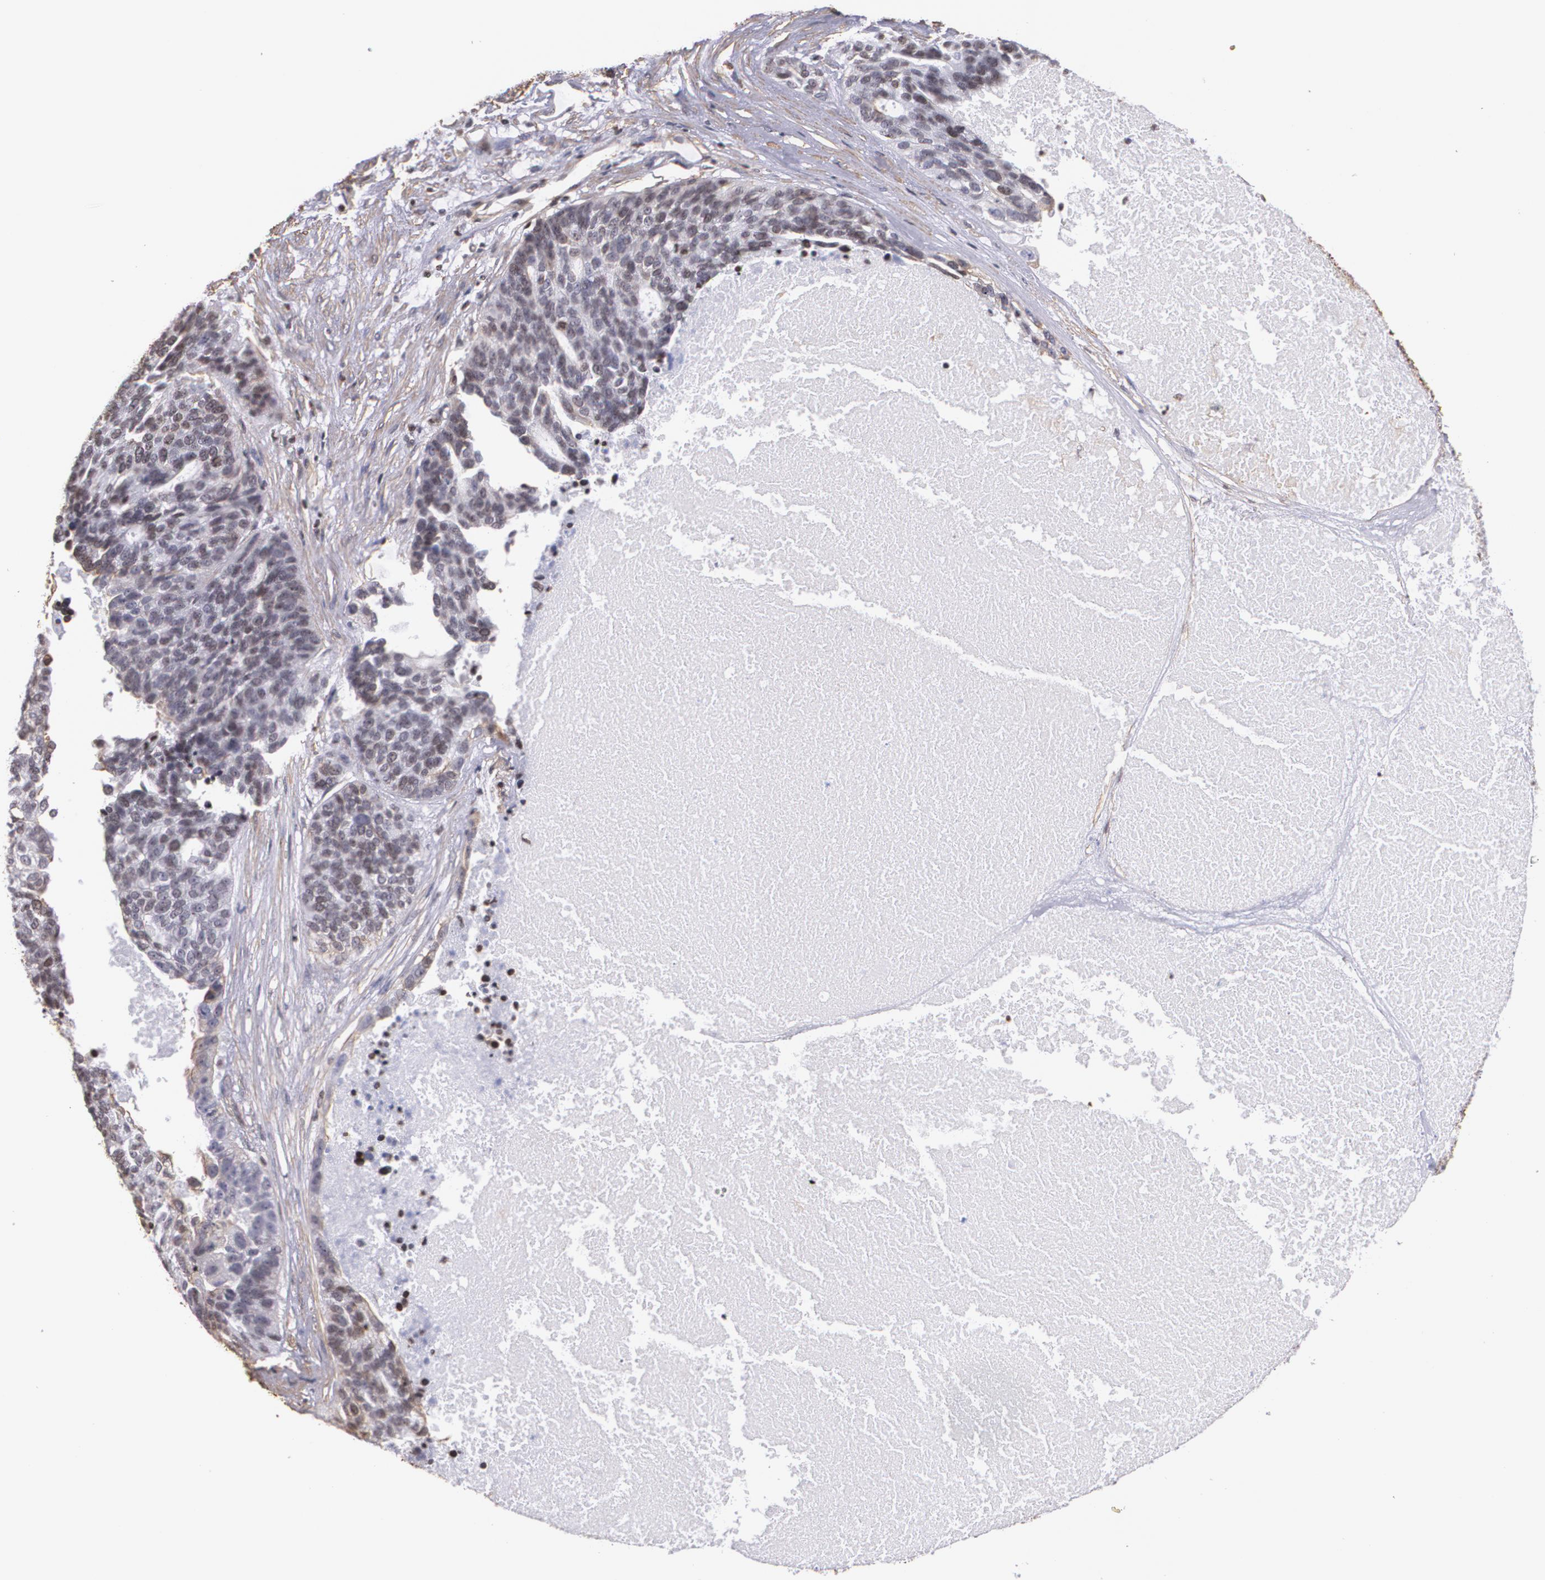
{"staining": {"intensity": "negative", "quantity": "none", "location": "none"}, "tissue": "ovarian cancer", "cell_type": "Tumor cells", "image_type": "cancer", "snomed": [{"axis": "morphology", "description": "Cystadenocarcinoma, serous, NOS"}, {"axis": "topography", "description": "Ovary"}], "caption": "The immunohistochemistry (IHC) image has no significant positivity in tumor cells of ovarian cancer (serous cystadenocarcinoma) tissue.", "gene": "VAMP1", "patient": {"sex": "female", "age": 59}}